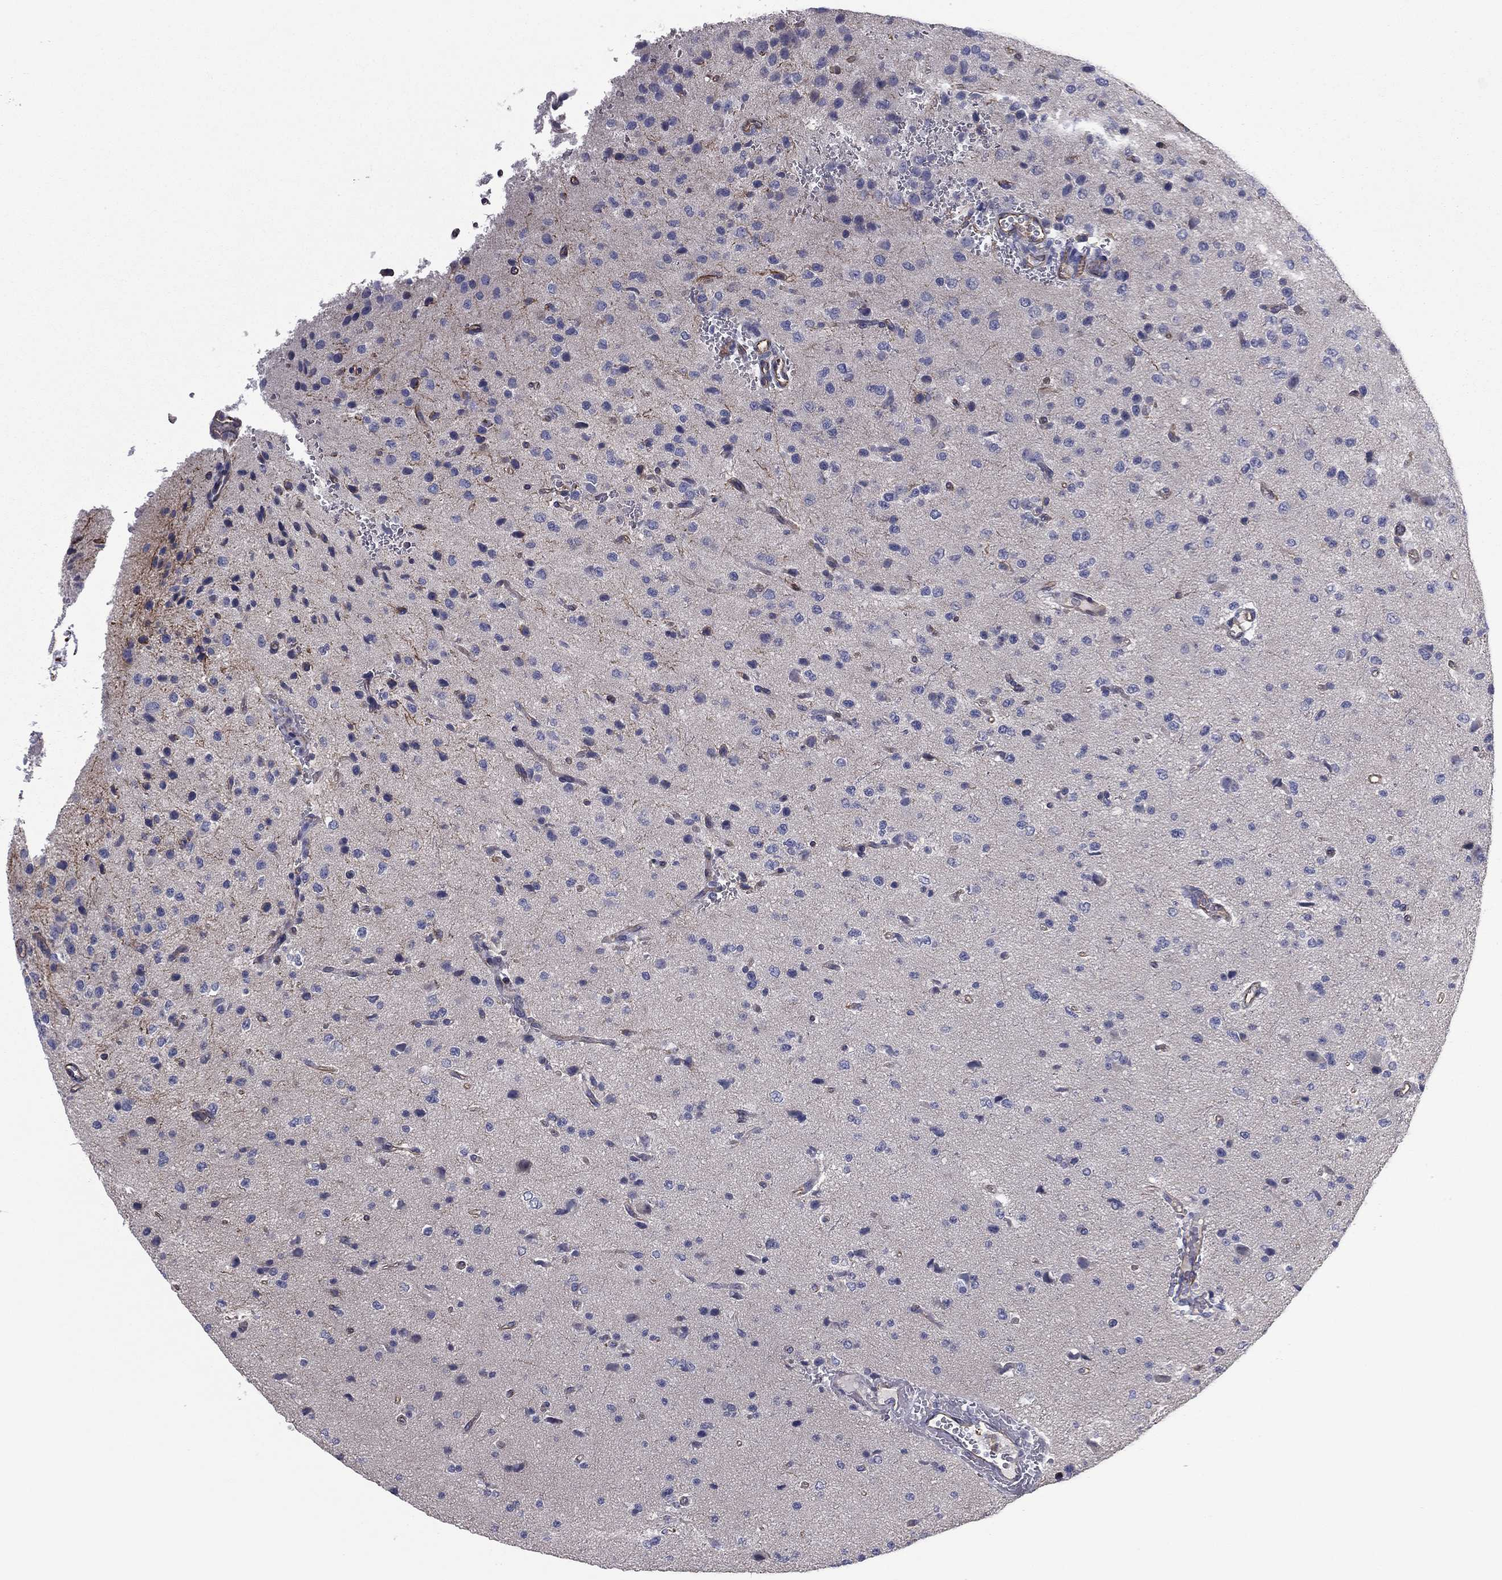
{"staining": {"intensity": "negative", "quantity": "none", "location": "none"}, "tissue": "glioma", "cell_type": "Tumor cells", "image_type": "cancer", "snomed": [{"axis": "morphology", "description": "Glioma, malignant, Low grade"}, {"axis": "topography", "description": "Brain"}], "caption": "Tumor cells show no significant positivity in glioma.", "gene": "SCUBE1", "patient": {"sex": "male", "age": 41}}